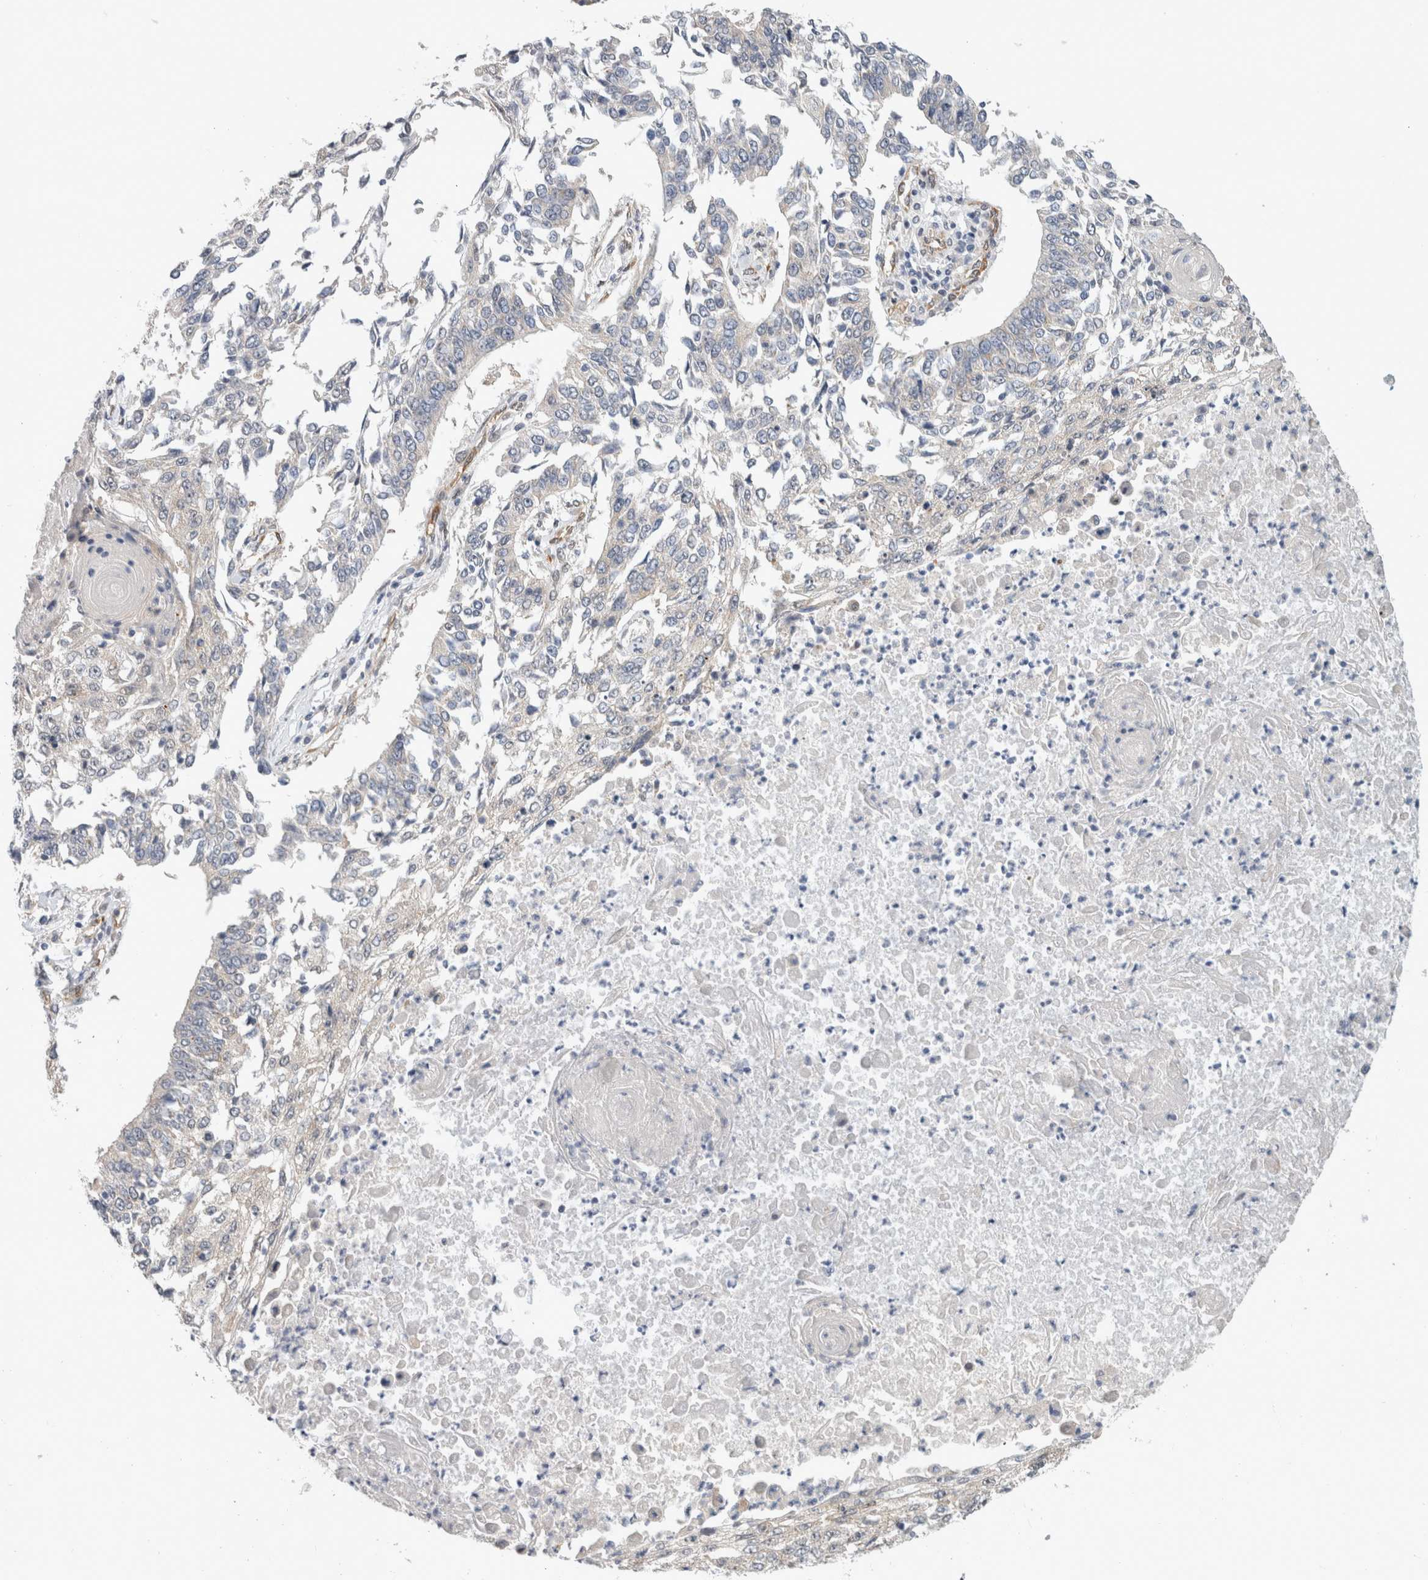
{"staining": {"intensity": "negative", "quantity": "none", "location": "none"}, "tissue": "lung cancer", "cell_type": "Tumor cells", "image_type": "cancer", "snomed": [{"axis": "morphology", "description": "Normal tissue, NOS"}, {"axis": "morphology", "description": "Squamous cell carcinoma, NOS"}, {"axis": "topography", "description": "Cartilage tissue"}, {"axis": "topography", "description": "Bronchus"}, {"axis": "topography", "description": "Lung"}, {"axis": "topography", "description": "Peripheral nerve tissue"}], "caption": "Human lung cancer (squamous cell carcinoma) stained for a protein using IHC shows no staining in tumor cells.", "gene": "EIF4G3", "patient": {"sex": "female", "age": 49}}